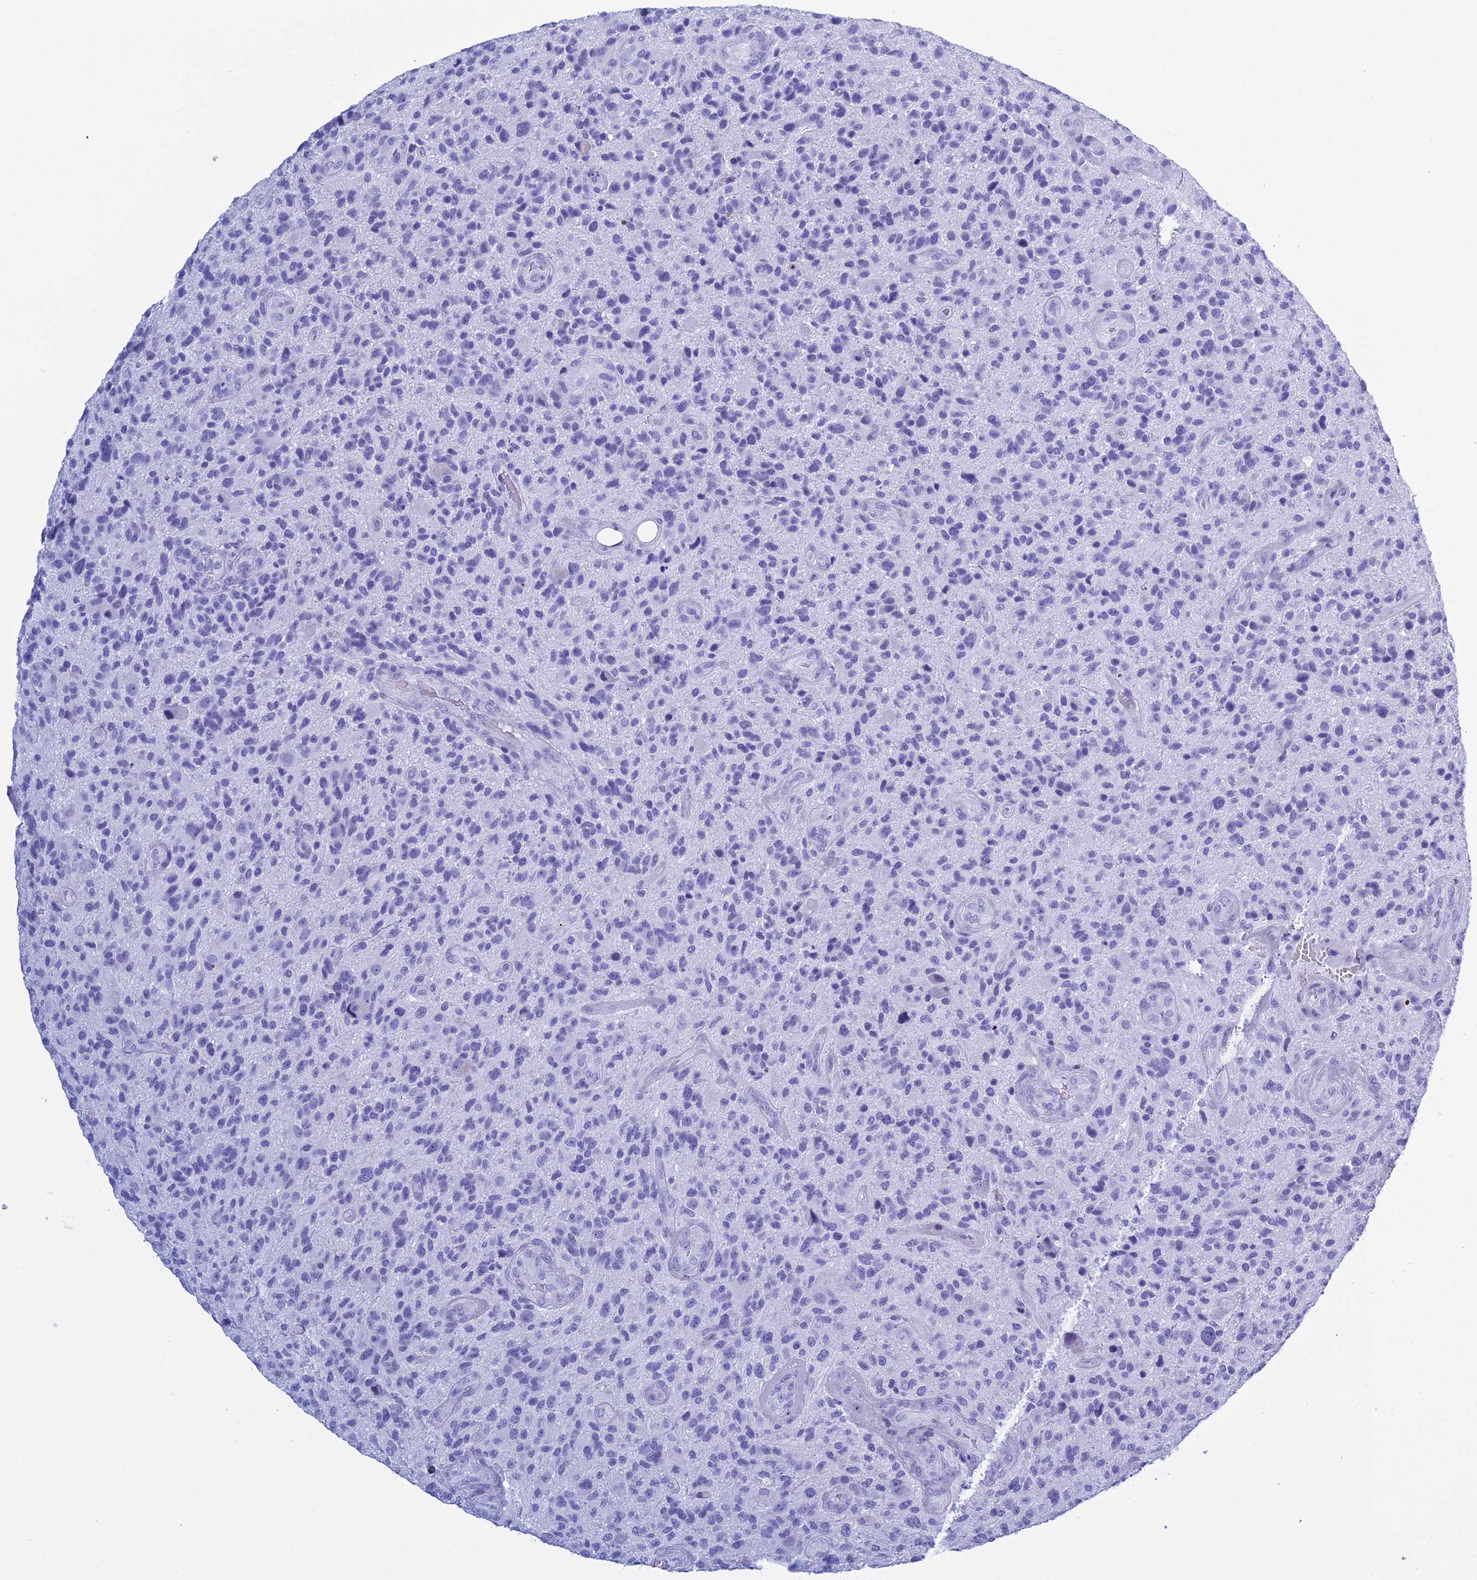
{"staining": {"intensity": "negative", "quantity": "none", "location": "none"}, "tissue": "glioma", "cell_type": "Tumor cells", "image_type": "cancer", "snomed": [{"axis": "morphology", "description": "Glioma, malignant, High grade"}, {"axis": "topography", "description": "Brain"}], "caption": "IHC photomicrograph of human glioma stained for a protein (brown), which demonstrates no expression in tumor cells. (Immunohistochemistry (ihc), brightfield microscopy, high magnification).", "gene": "KCTD21", "patient": {"sex": "male", "age": 47}}